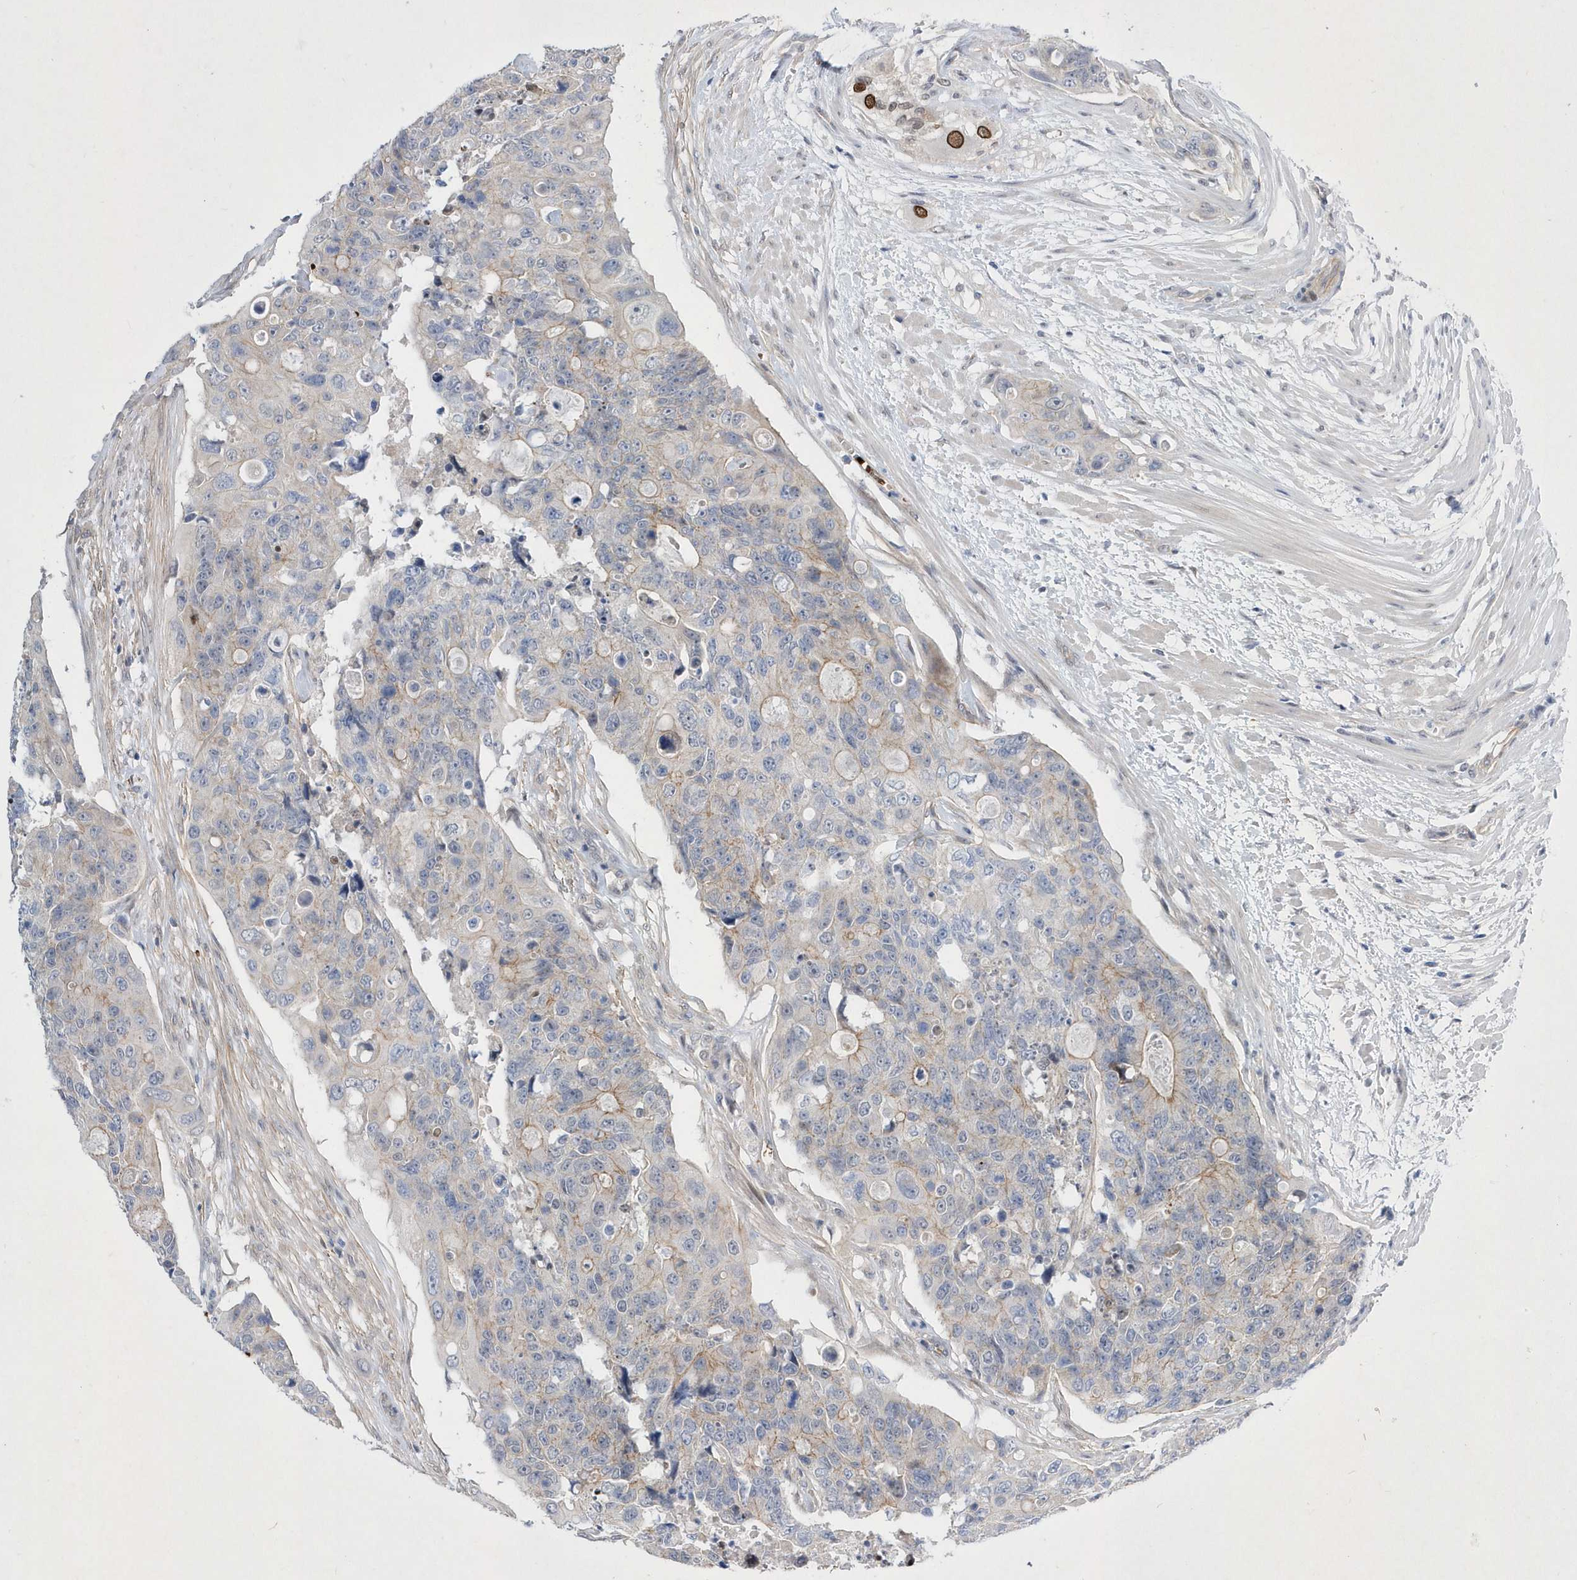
{"staining": {"intensity": "weak", "quantity": "<25%", "location": "cytoplasmic/membranous"}, "tissue": "colorectal cancer", "cell_type": "Tumor cells", "image_type": "cancer", "snomed": [{"axis": "morphology", "description": "Adenocarcinoma, NOS"}, {"axis": "topography", "description": "Colon"}], "caption": "Tumor cells are negative for protein expression in human colorectal cancer.", "gene": "ZNF875", "patient": {"sex": "female", "age": 57}}